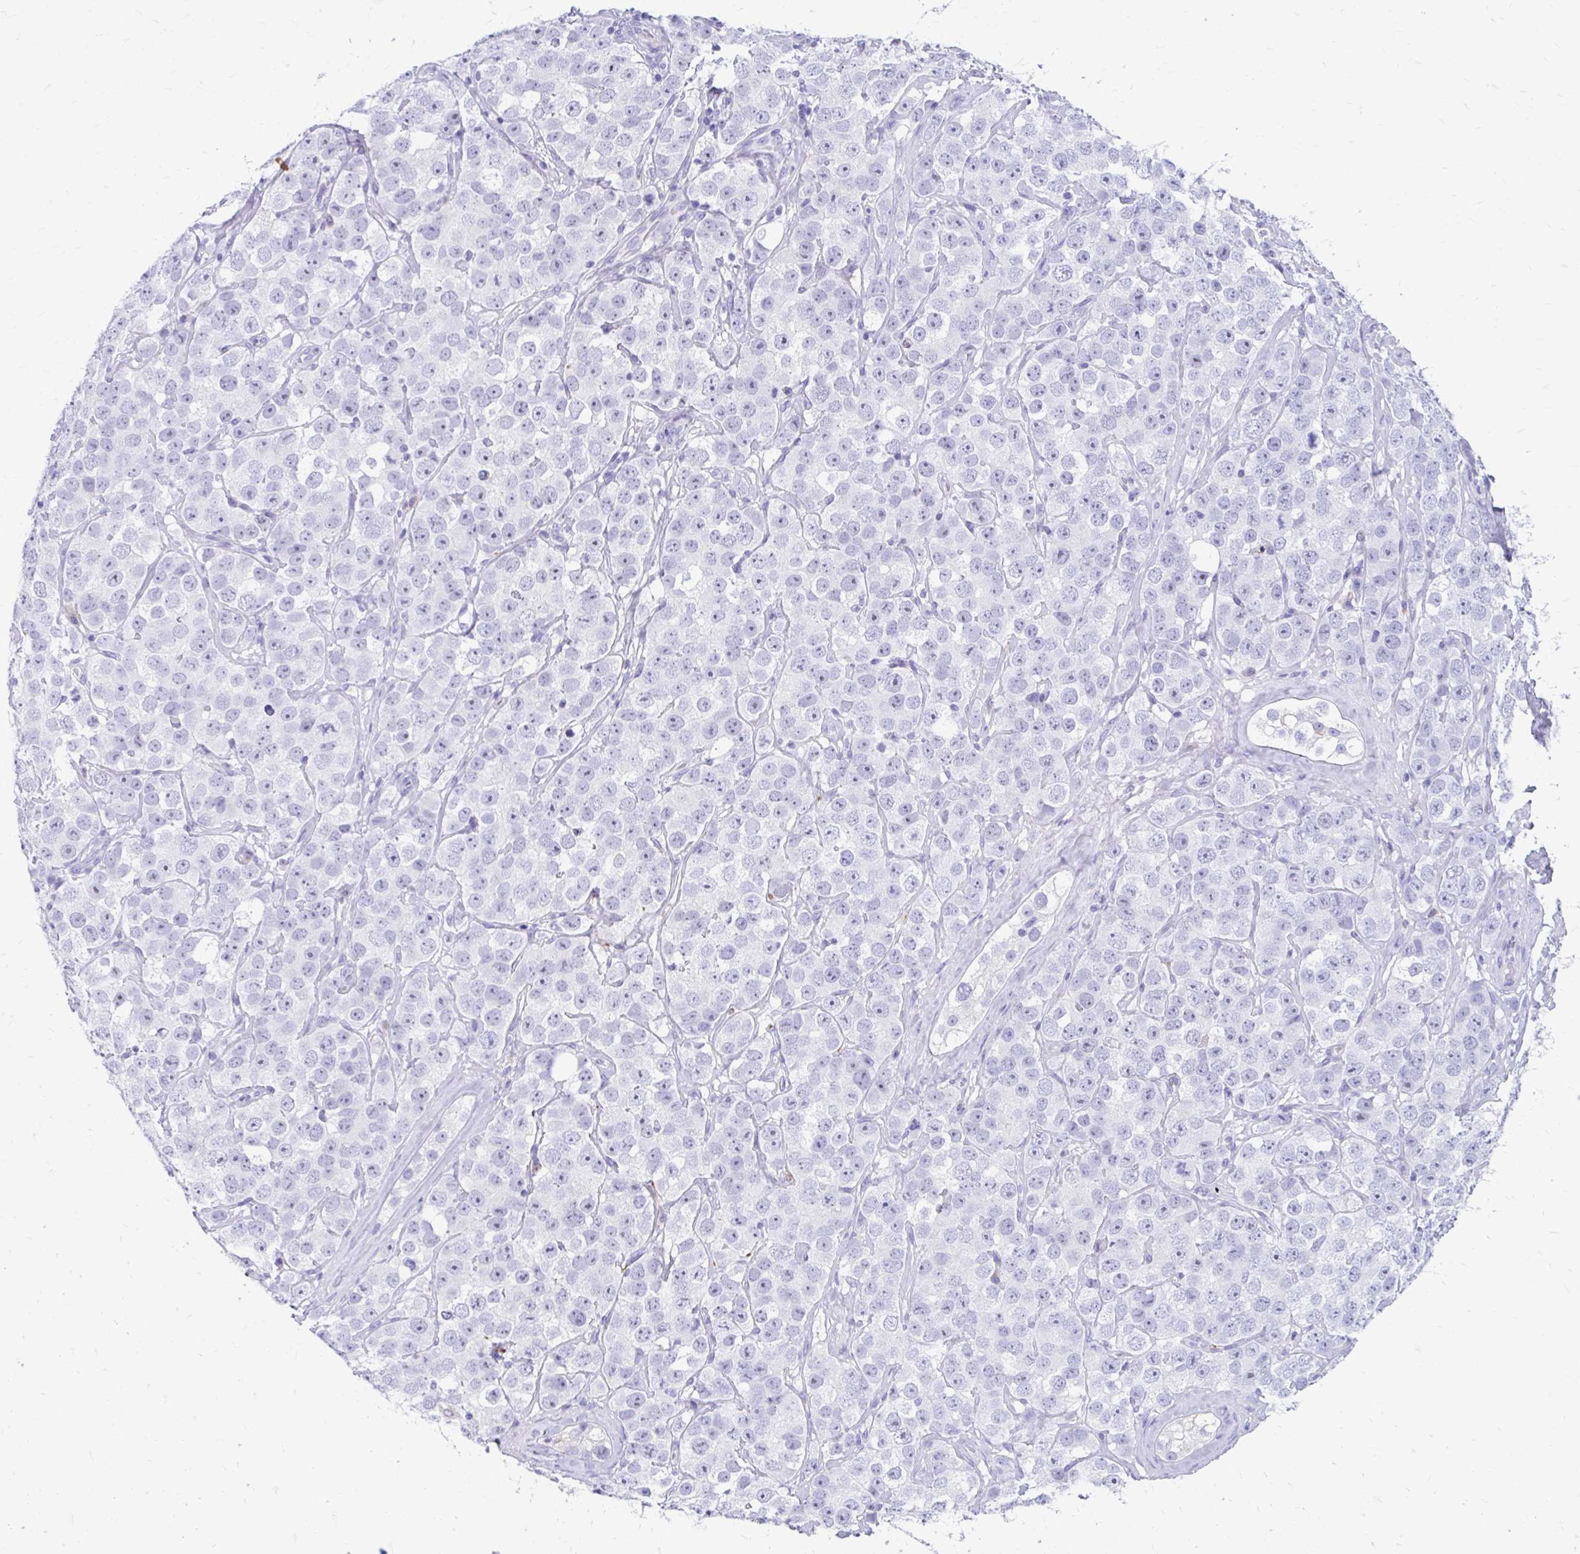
{"staining": {"intensity": "negative", "quantity": "none", "location": "none"}, "tissue": "testis cancer", "cell_type": "Tumor cells", "image_type": "cancer", "snomed": [{"axis": "morphology", "description": "Seminoma, NOS"}, {"axis": "topography", "description": "Testis"}], "caption": "High power microscopy image of an immunohistochemistry micrograph of testis seminoma, revealing no significant positivity in tumor cells.", "gene": "ZNF699", "patient": {"sex": "male", "age": 28}}